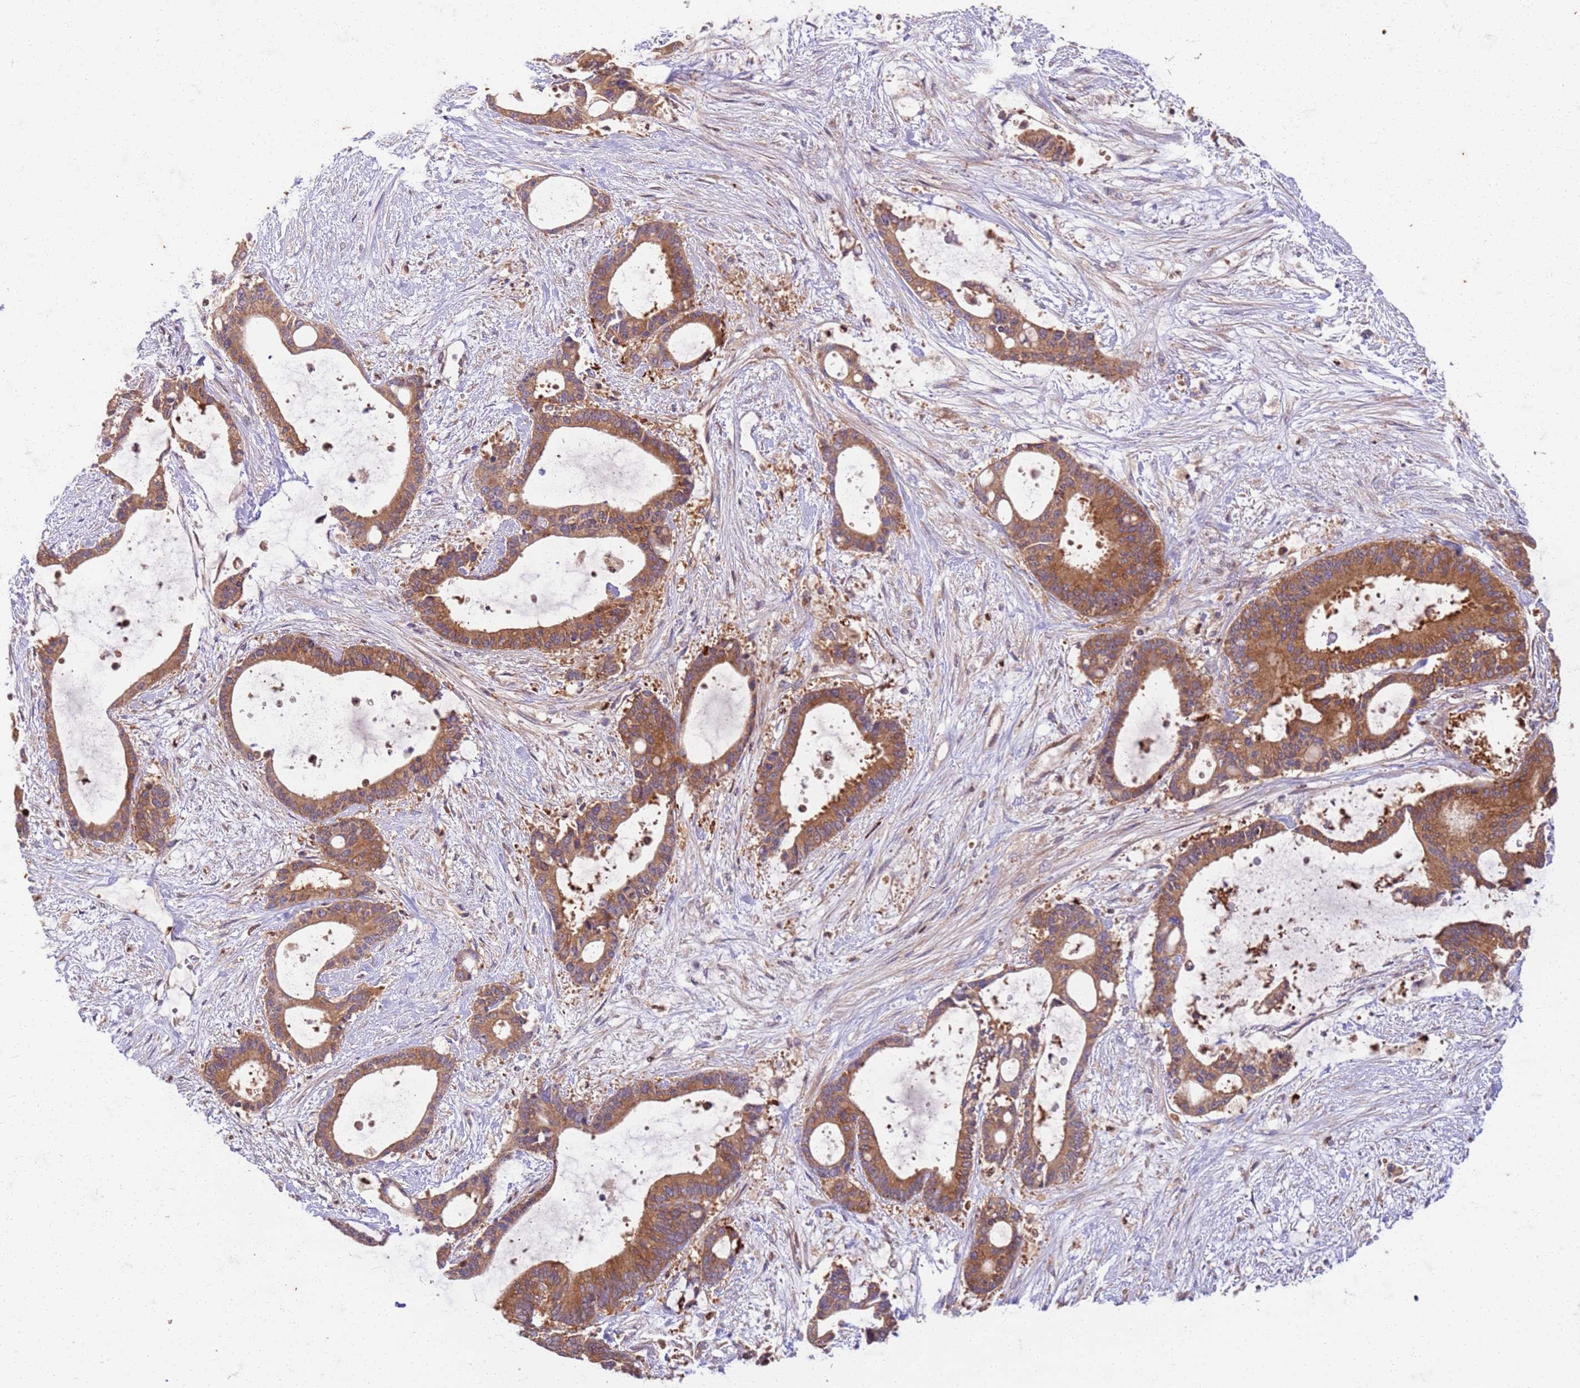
{"staining": {"intensity": "moderate", "quantity": ">75%", "location": "cytoplasmic/membranous"}, "tissue": "liver cancer", "cell_type": "Tumor cells", "image_type": "cancer", "snomed": [{"axis": "morphology", "description": "Normal tissue, NOS"}, {"axis": "morphology", "description": "Cholangiocarcinoma"}, {"axis": "topography", "description": "Liver"}, {"axis": "topography", "description": "Peripheral nerve tissue"}], "caption": "DAB immunohistochemical staining of human liver cancer exhibits moderate cytoplasmic/membranous protein staining in approximately >75% of tumor cells.", "gene": "OSBP", "patient": {"sex": "female", "age": 73}}